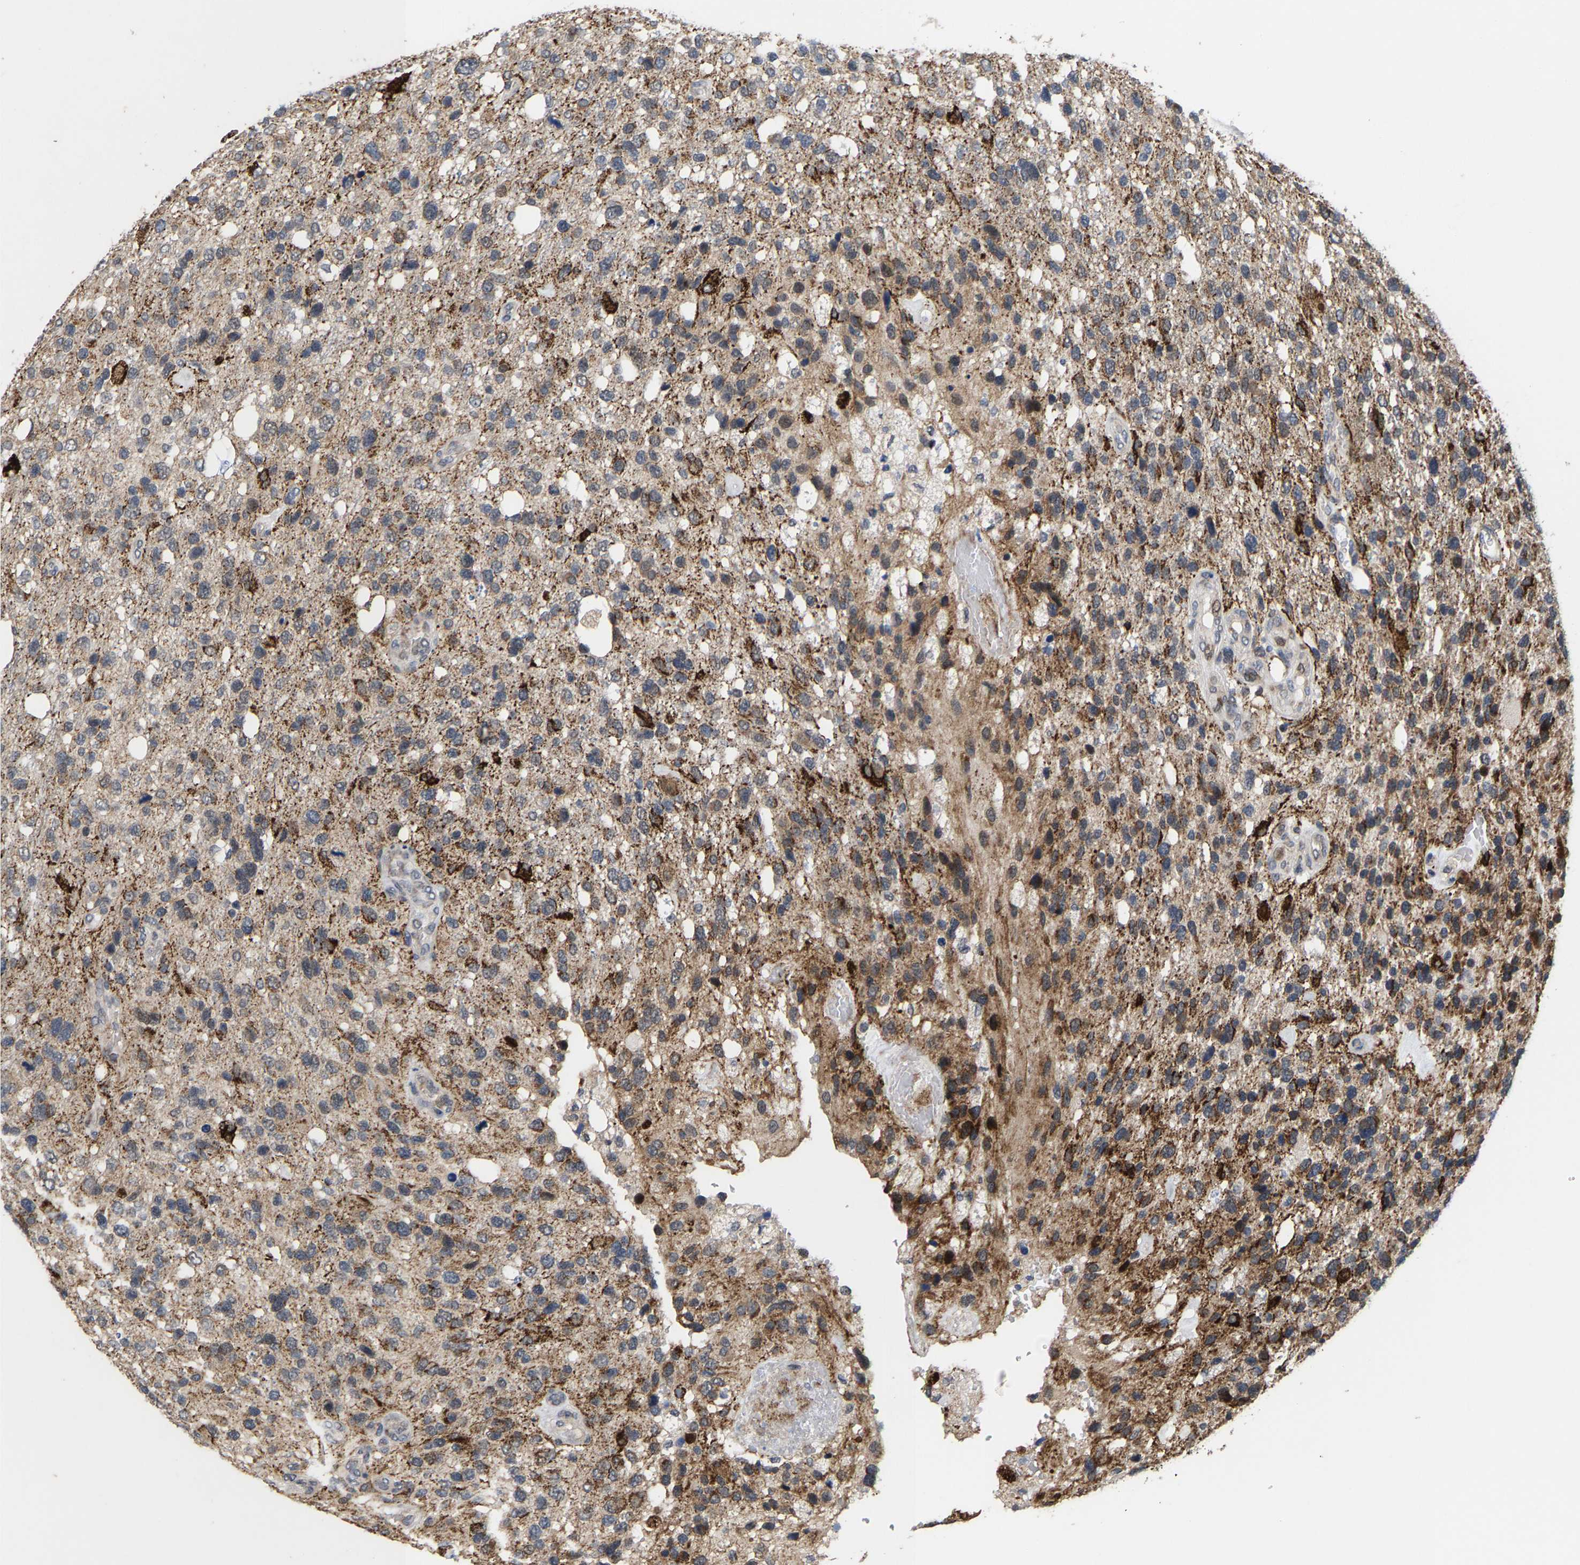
{"staining": {"intensity": "strong", "quantity": "<25%", "location": "cytoplasmic/membranous"}, "tissue": "glioma", "cell_type": "Tumor cells", "image_type": "cancer", "snomed": [{"axis": "morphology", "description": "Glioma, malignant, High grade"}, {"axis": "topography", "description": "Brain"}], "caption": "Malignant glioma (high-grade) stained for a protein (brown) demonstrates strong cytoplasmic/membranous positive expression in about <25% of tumor cells.", "gene": "TDRKH", "patient": {"sex": "female", "age": 58}}